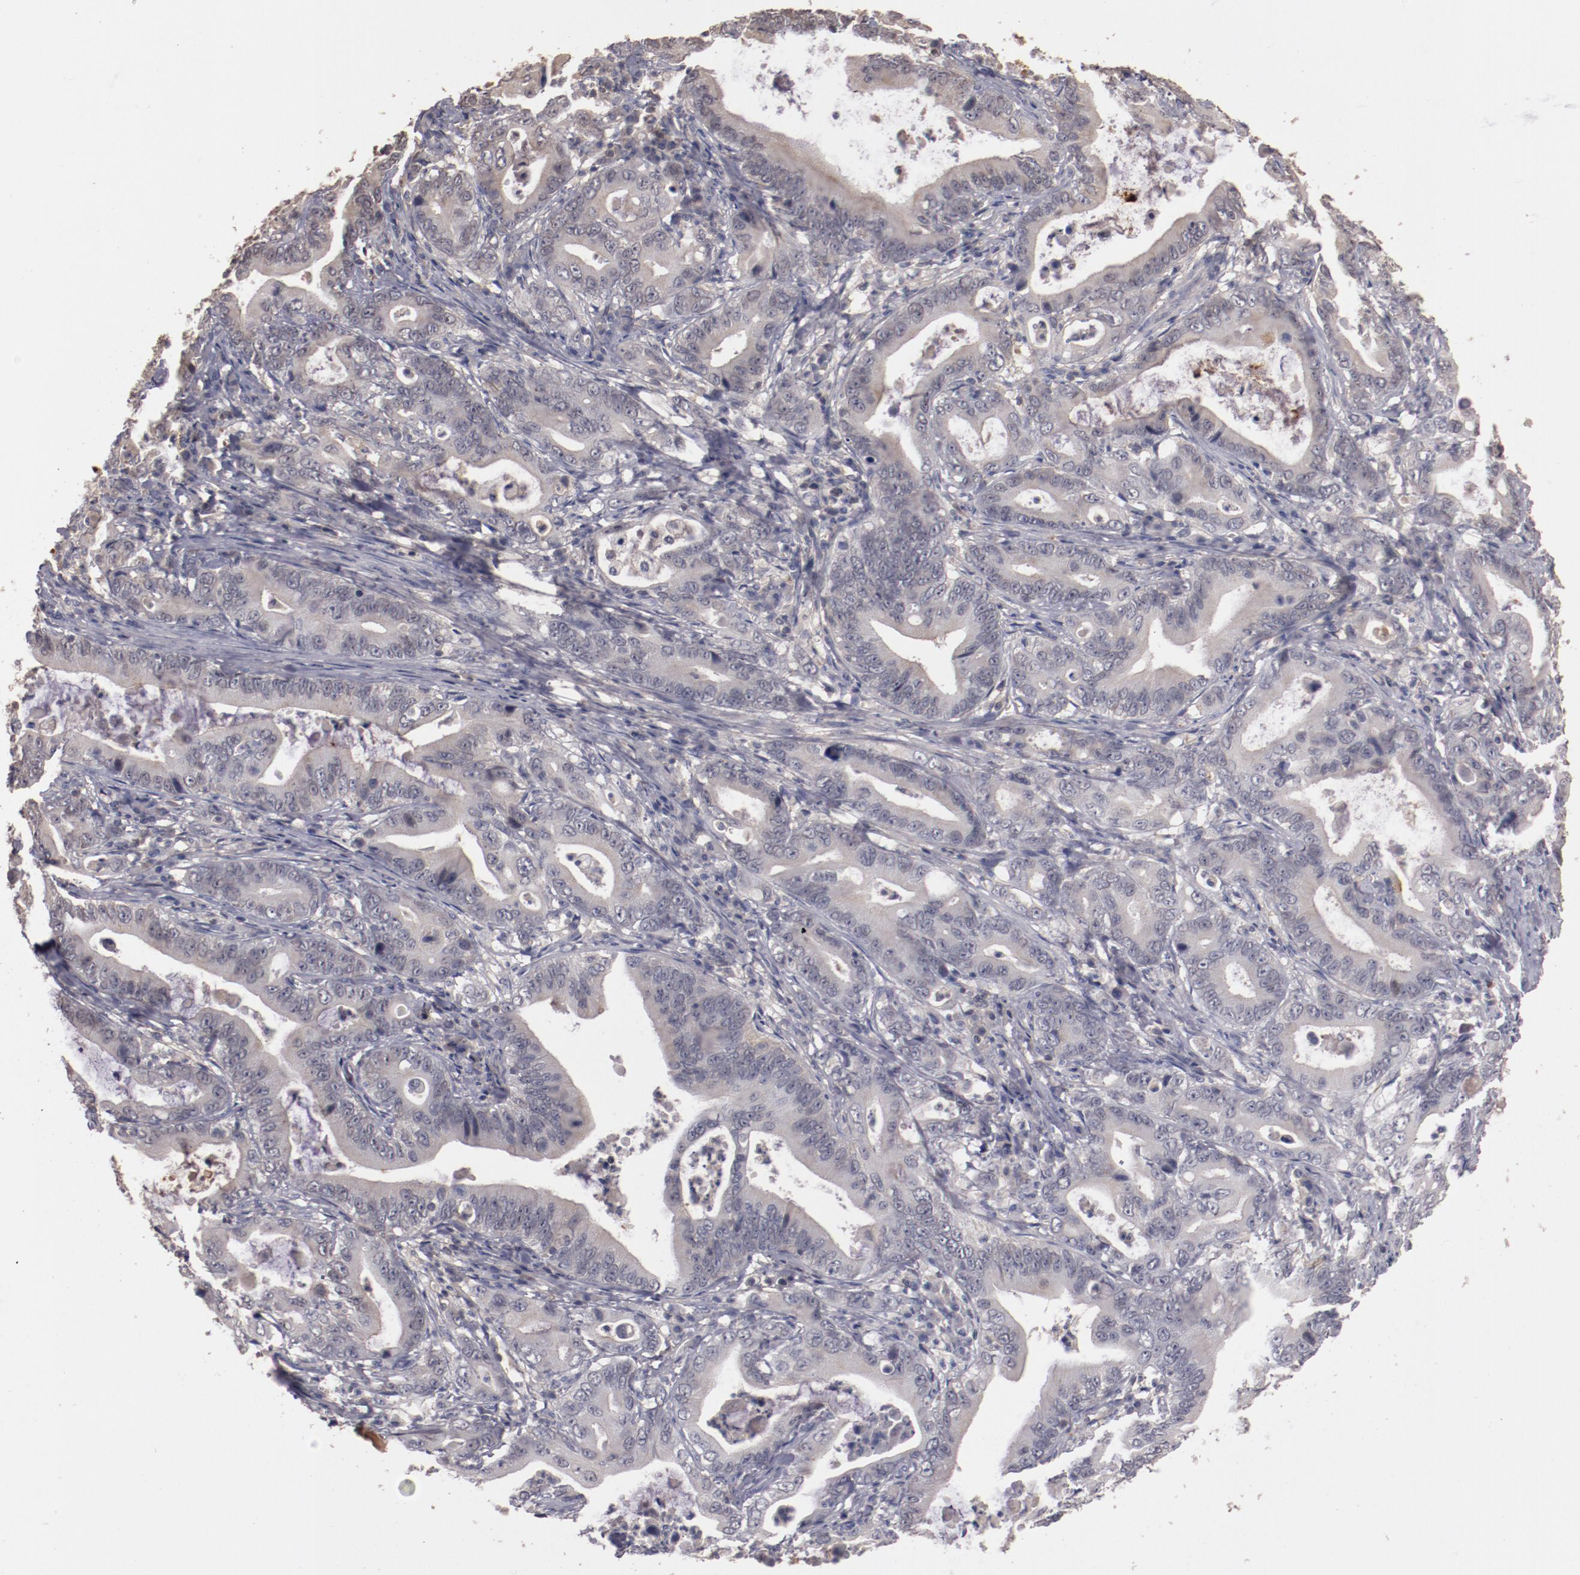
{"staining": {"intensity": "negative", "quantity": "none", "location": "none"}, "tissue": "stomach cancer", "cell_type": "Tumor cells", "image_type": "cancer", "snomed": [{"axis": "morphology", "description": "Adenocarcinoma, NOS"}, {"axis": "topography", "description": "Stomach, upper"}], "caption": "Image shows no significant protein staining in tumor cells of stomach cancer. (Immunohistochemistry, brightfield microscopy, high magnification).", "gene": "MBL2", "patient": {"sex": "male", "age": 63}}